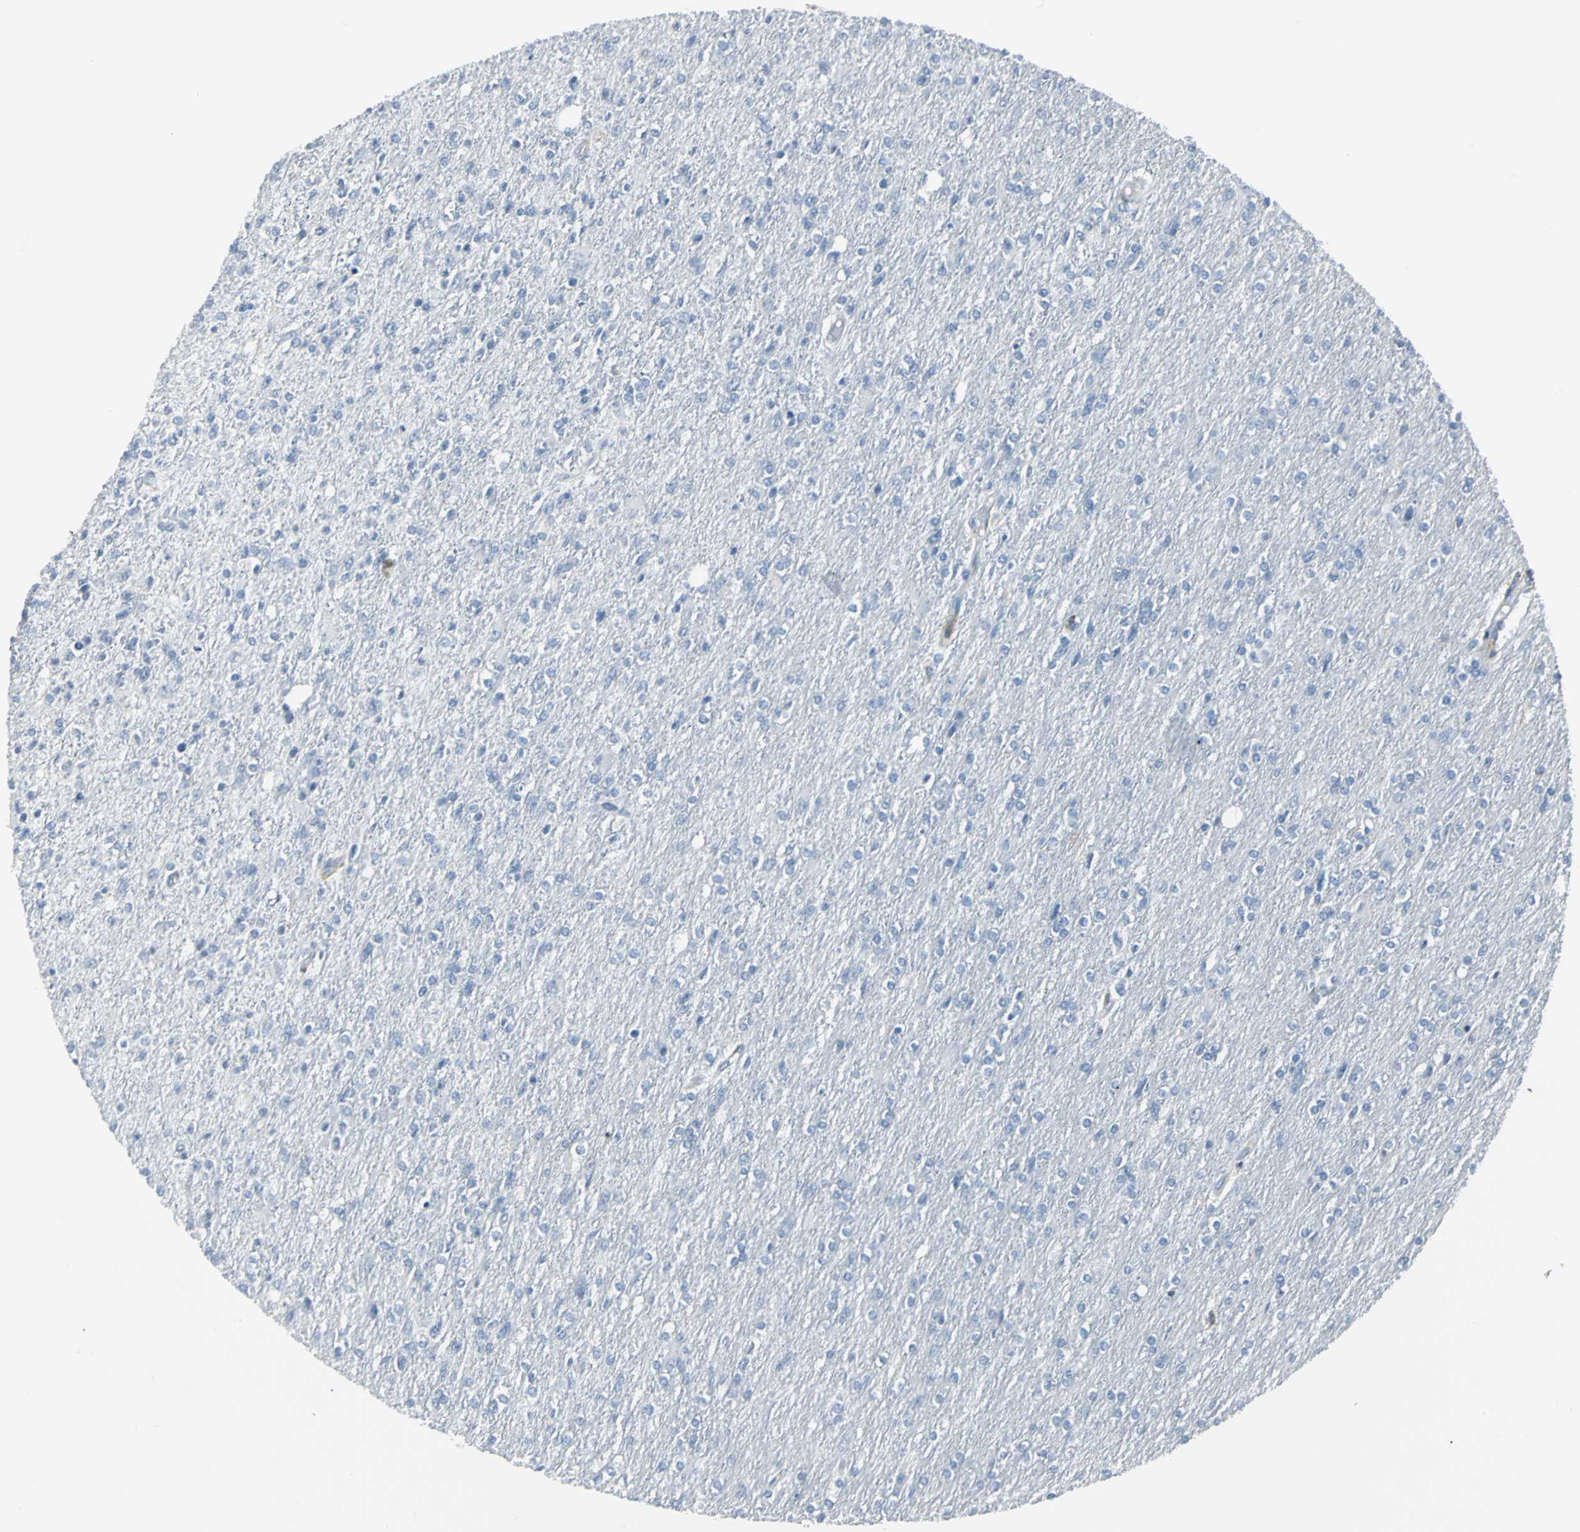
{"staining": {"intensity": "negative", "quantity": "none", "location": "none"}, "tissue": "glioma", "cell_type": "Tumor cells", "image_type": "cancer", "snomed": [{"axis": "morphology", "description": "Glioma, malignant, High grade"}, {"axis": "topography", "description": "Cerebral cortex"}], "caption": "A high-resolution micrograph shows immunohistochemistry staining of glioma, which shows no significant expression in tumor cells.", "gene": "IQGAP2", "patient": {"sex": "male", "age": 76}}